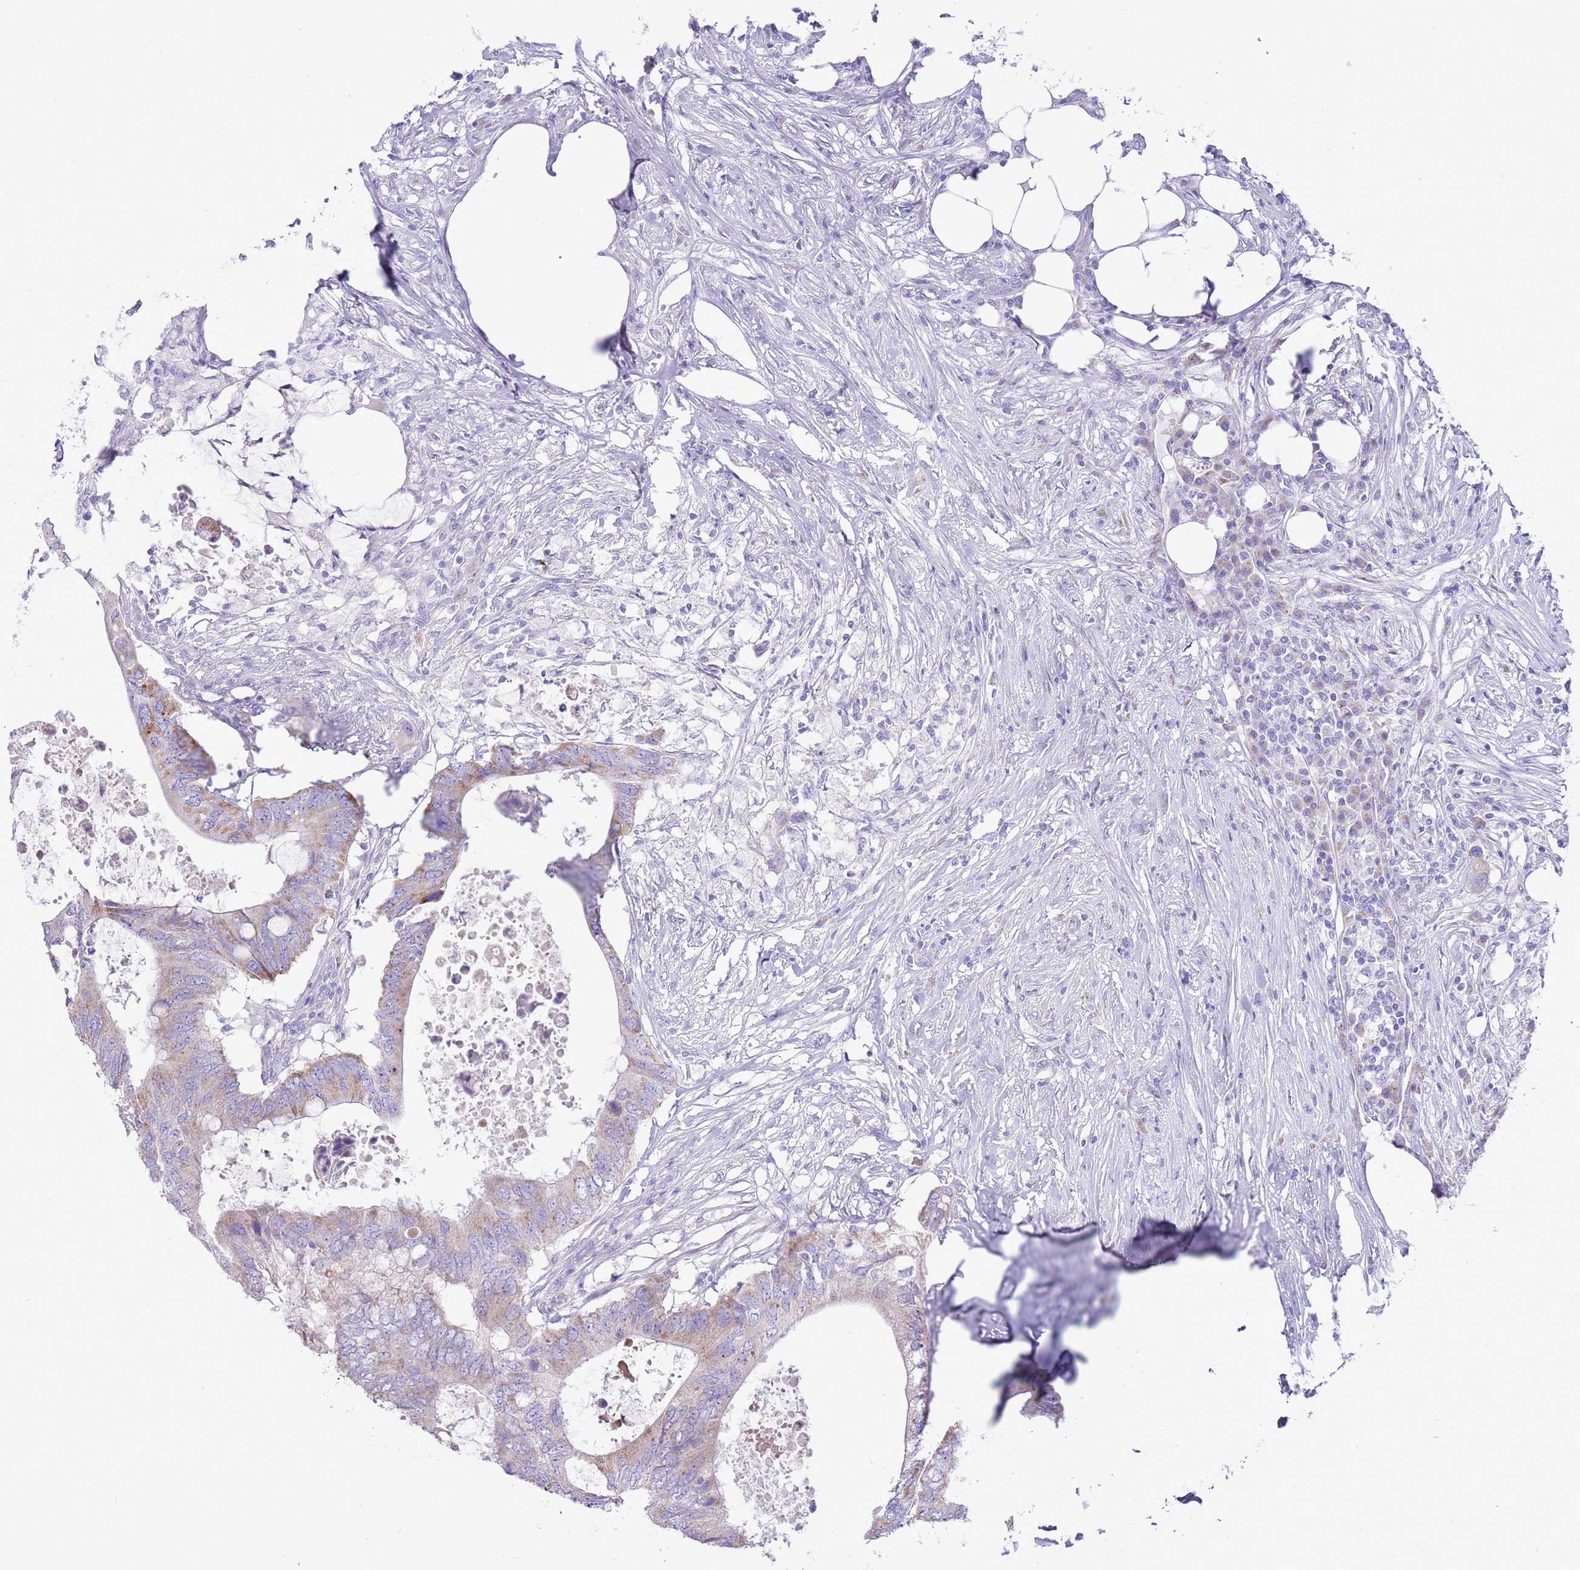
{"staining": {"intensity": "weak", "quantity": "25%-75%", "location": "cytoplasmic/membranous"}, "tissue": "colorectal cancer", "cell_type": "Tumor cells", "image_type": "cancer", "snomed": [{"axis": "morphology", "description": "Adenocarcinoma, NOS"}, {"axis": "topography", "description": "Colon"}], "caption": "Immunohistochemistry image of neoplastic tissue: colorectal adenocarcinoma stained using immunohistochemistry (IHC) reveals low levels of weak protein expression localized specifically in the cytoplasmic/membranous of tumor cells, appearing as a cytoplasmic/membranous brown color.", "gene": "OAZ2", "patient": {"sex": "male", "age": 71}}